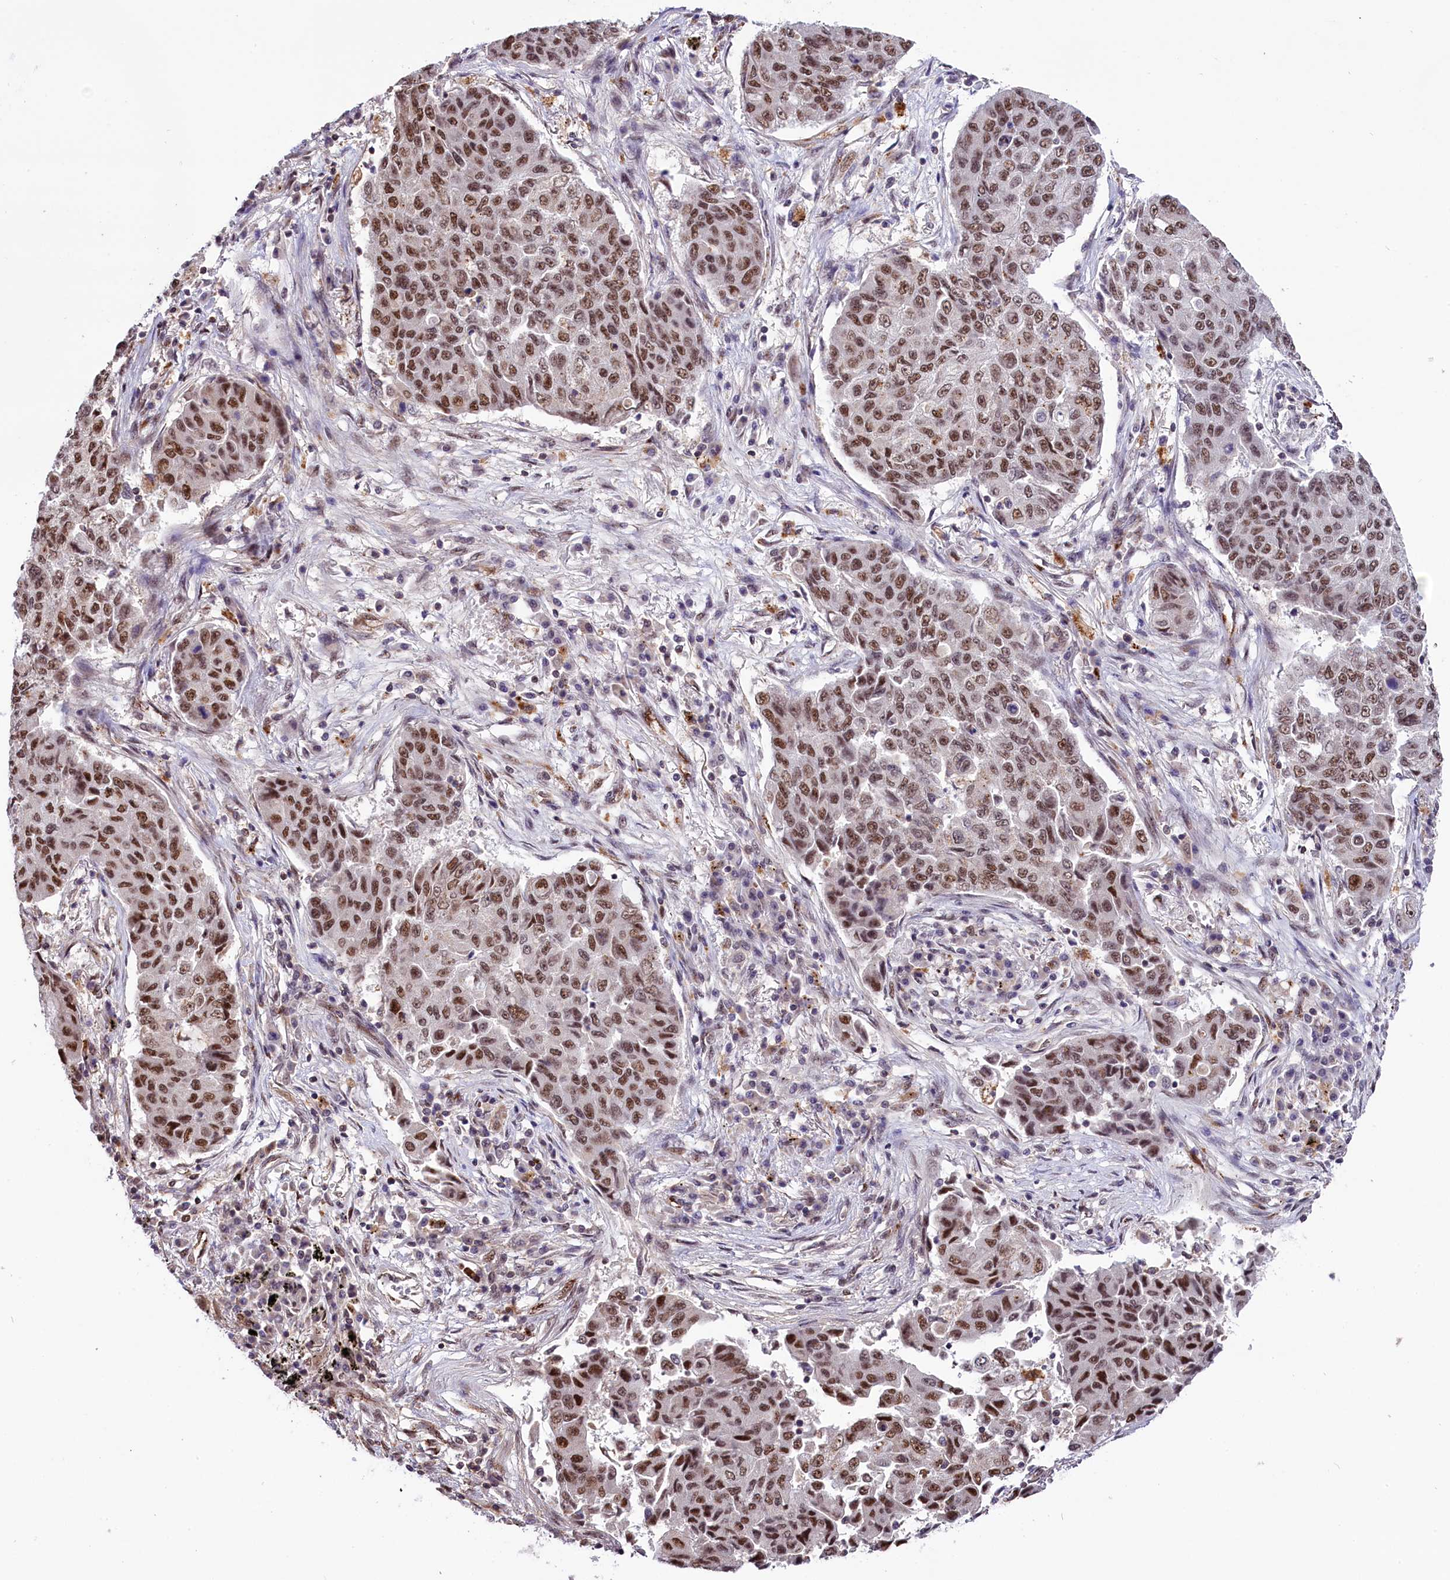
{"staining": {"intensity": "moderate", "quantity": ">75%", "location": "nuclear"}, "tissue": "lung cancer", "cell_type": "Tumor cells", "image_type": "cancer", "snomed": [{"axis": "morphology", "description": "Squamous cell carcinoma, NOS"}, {"axis": "topography", "description": "Lung"}], "caption": "Lung squamous cell carcinoma stained with a brown dye displays moderate nuclear positive staining in approximately >75% of tumor cells.", "gene": "MRPL54", "patient": {"sex": "male", "age": 74}}